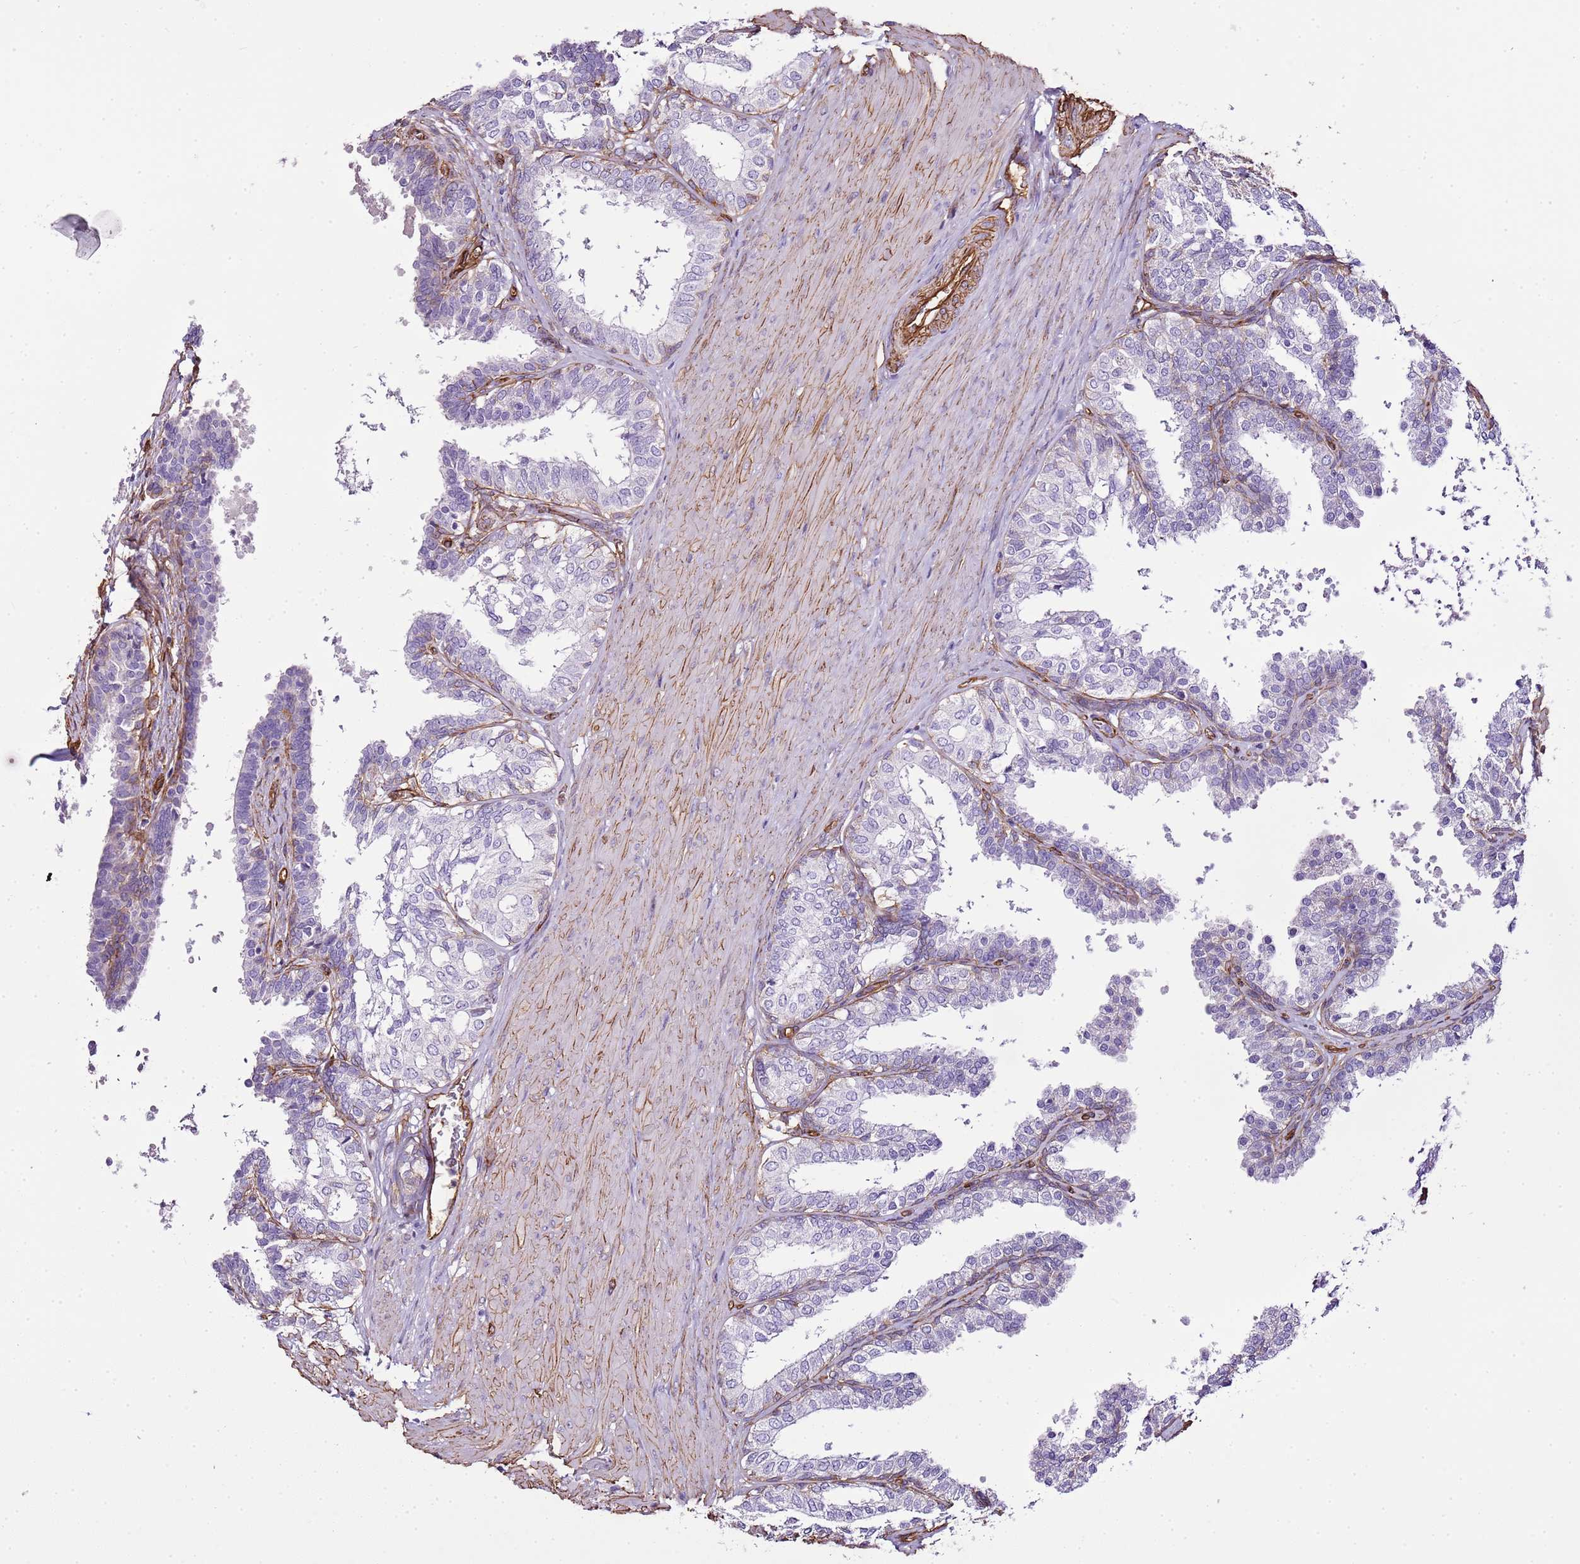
{"staining": {"intensity": "negative", "quantity": "none", "location": "none"}, "tissue": "prostate", "cell_type": "Glandular cells", "image_type": "normal", "snomed": [{"axis": "morphology", "description": "Normal tissue, NOS"}, {"axis": "topography", "description": "Prostate"}], "caption": "IHC of benign human prostate demonstrates no expression in glandular cells.", "gene": "CTDSPL", "patient": {"sex": "male", "age": 48}}